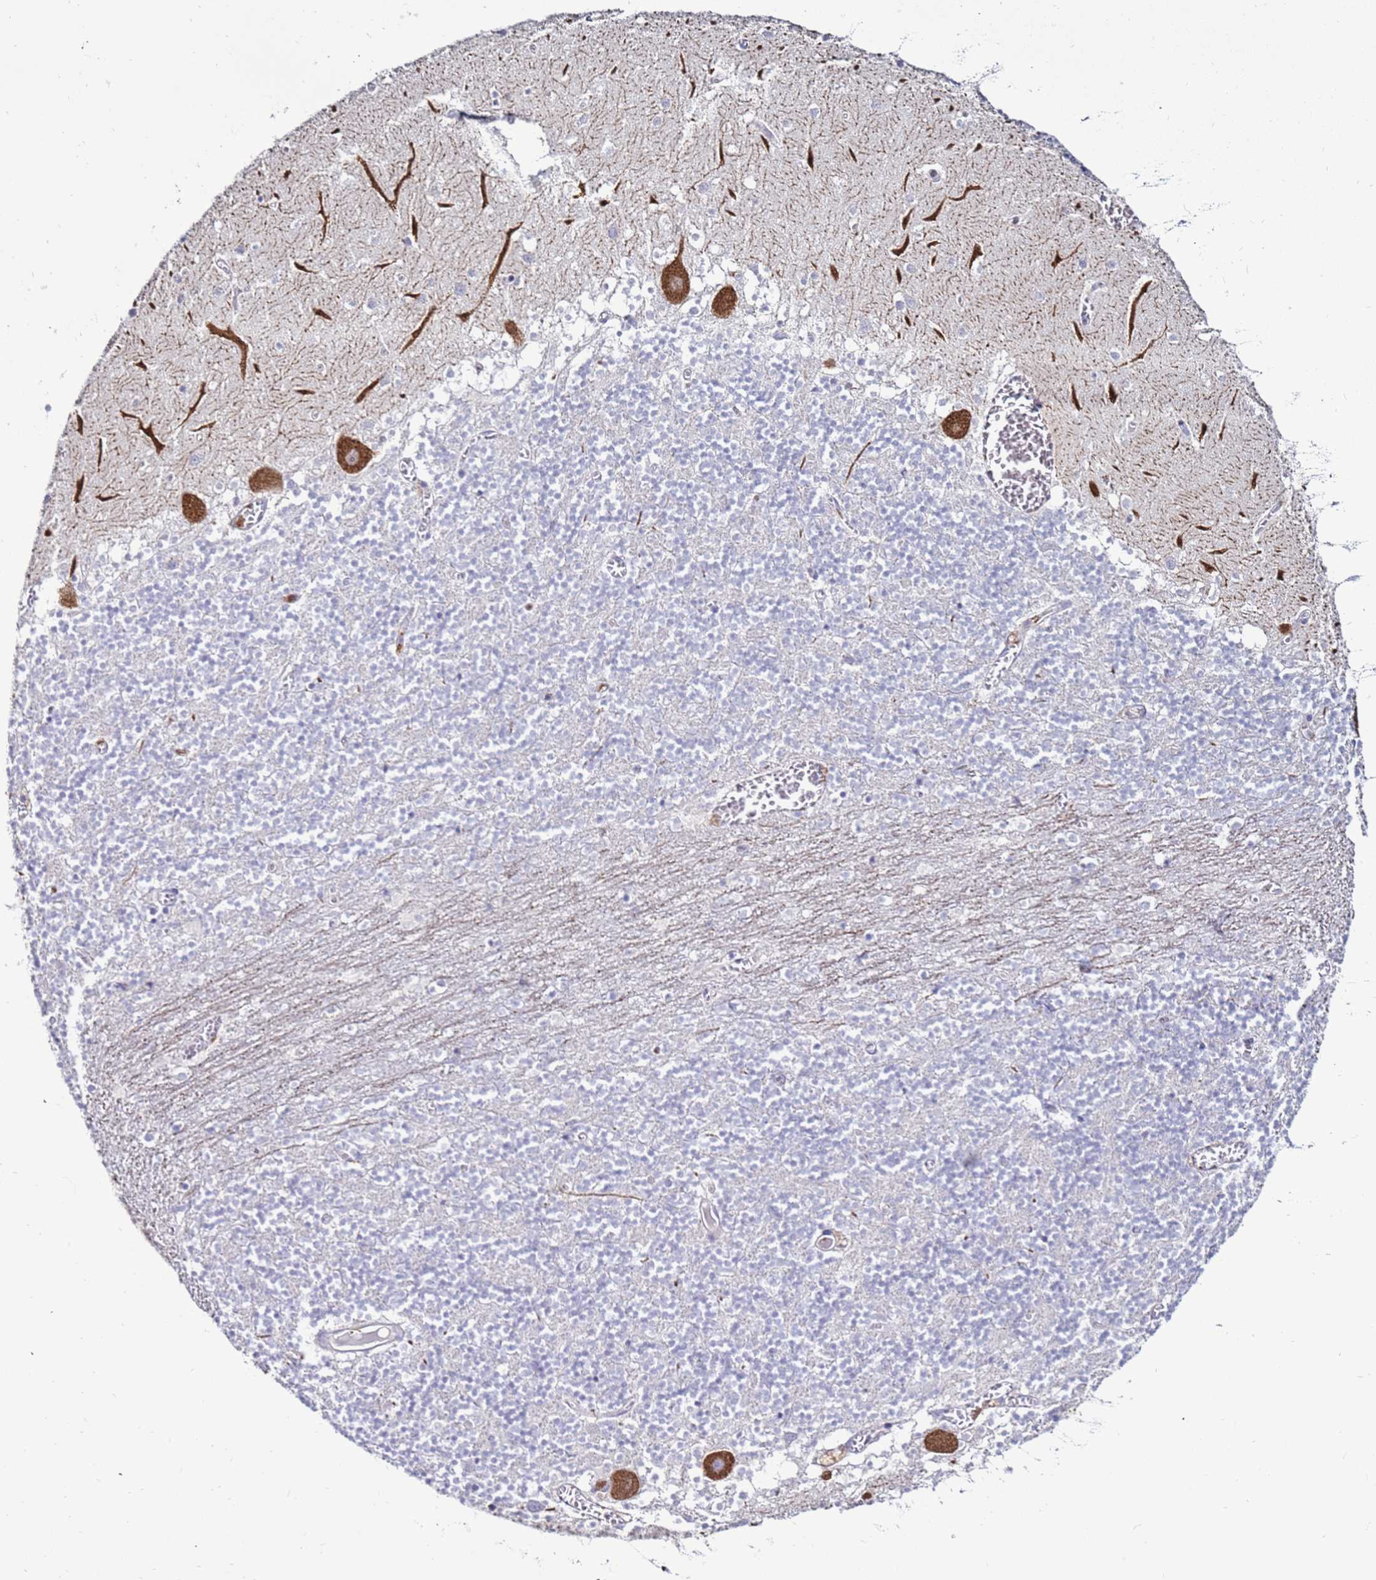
{"staining": {"intensity": "negative", "quantity": "none", "location": "none"}, "tissue": "cerebellum", "cell_type": "Cells in granular layer", "image_type": "normal", "snomed": [{"axis": "morphology", "description": "Normal tissue, NOS"}, {"axis": "topography", "description": "Cerebellum"}], "caption": "Photomicrograph shows no protein expression in cells in granular layer of benign cerebellum. Nuclei are stained in blue.", "gene": "CLEC4M", "patient": {"sex": "female", "age": 28}}